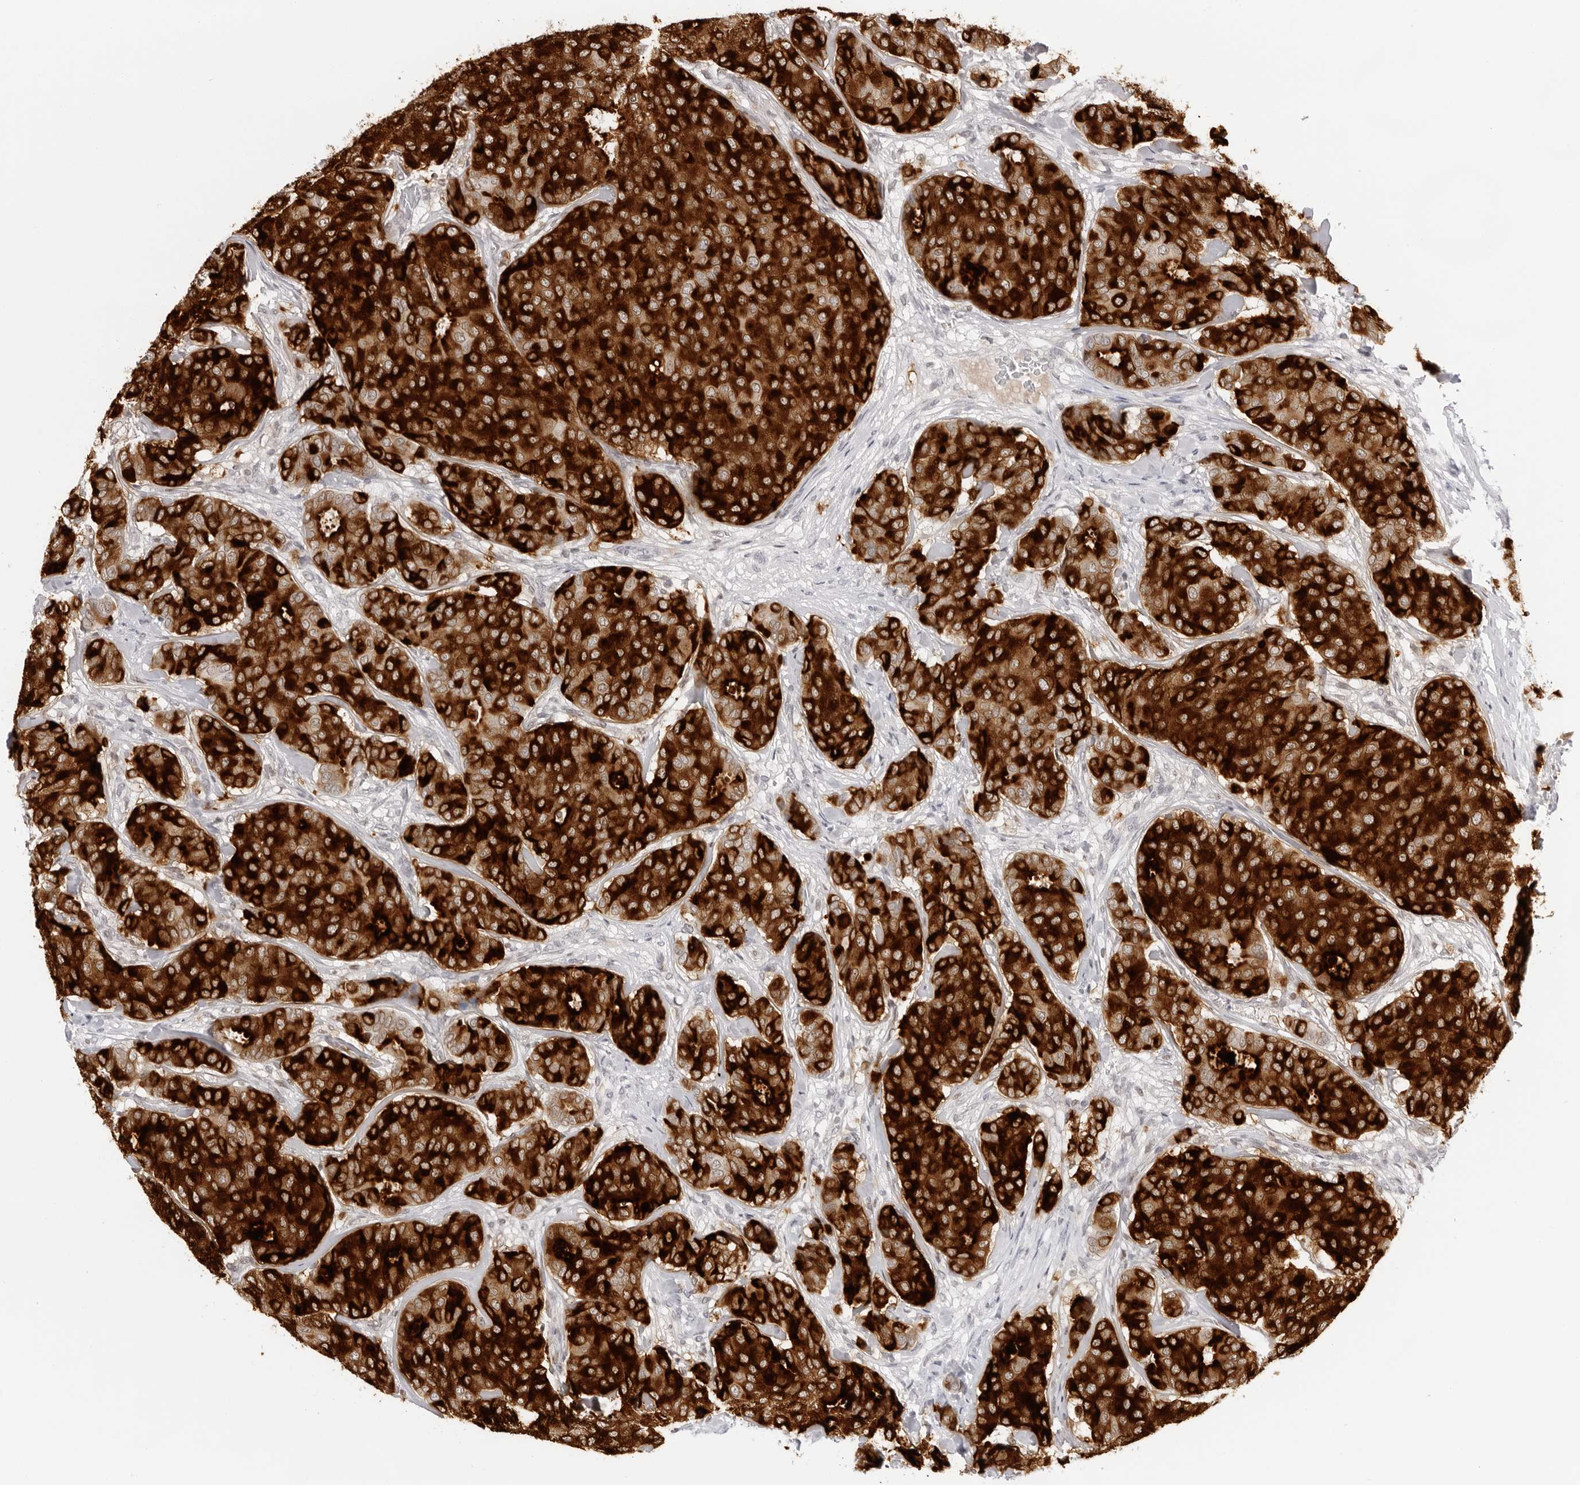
{"staining": {"intensity": "strong", "quantity": ">75%", "location": "cytoplasmic/membranous"}, "tissue": "breast cancer", "cell_type": "Tumor cells", "image_type": "cancer", "snomed": [{"axis": "morphology", "description": "Duct carcinoma"}, {"axis": "topography", "description": "Breast"}], "caption": "Immunohistochemistry of breast cancer displays high levels of strong cytoplasmic/membranous positivity in approximately >75% of tumor cells. (DAB = brown stain, brightfield microscopy at high magnification).", "gene": "CST5", "patient": {"sex": "female", "age": 75}}